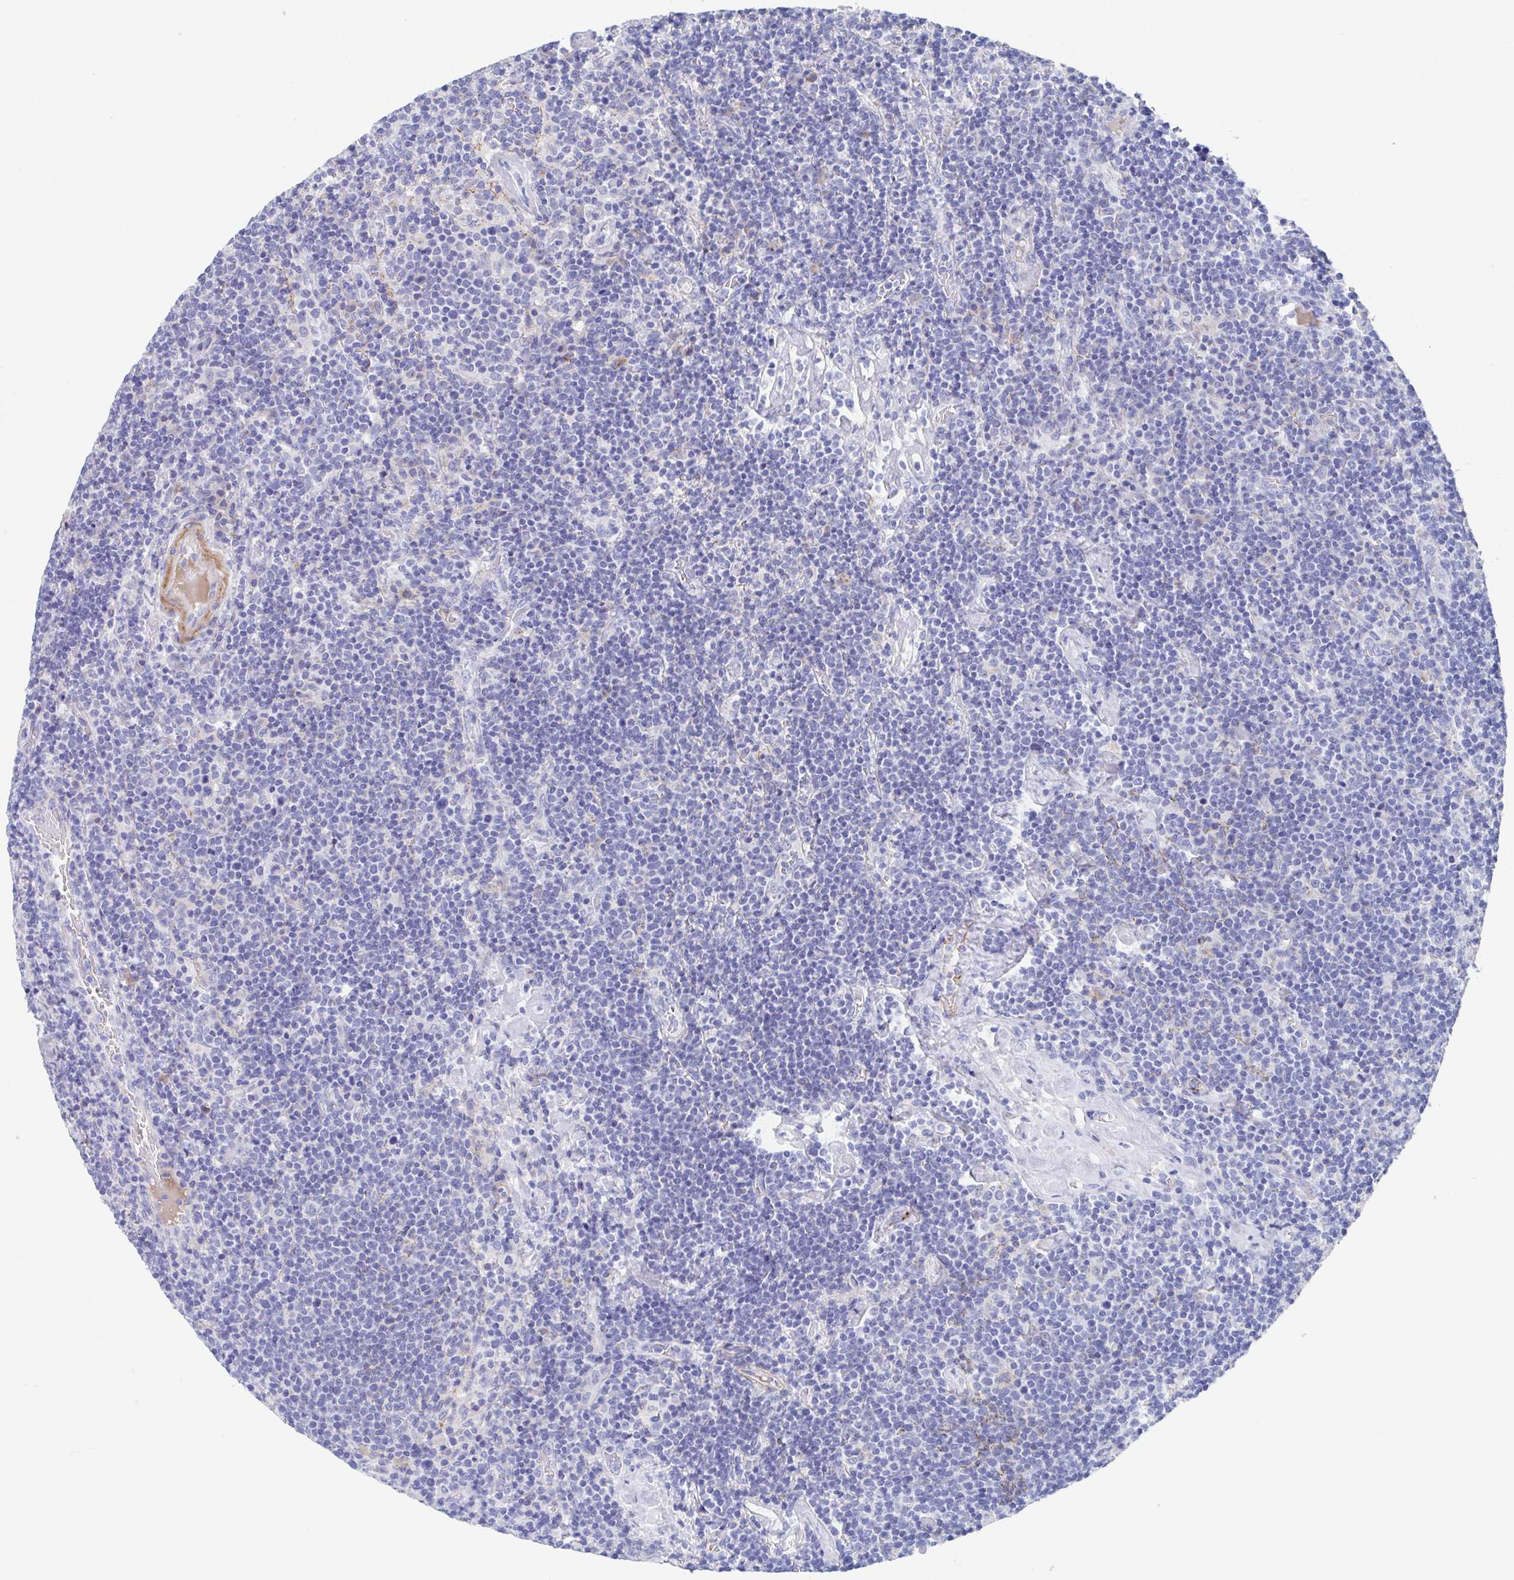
{"staining": {"intensity": "negative", "quantity": "none", "location": "none"}, "tissue": "lymphoma", "cell_type": "Tumor cells", "image_type": "cancer", "snomed": [{"axis": "morphology", "description": "Malignant lymphoma, non-Hodgkin's type, High grade"}, {"axis": "topography", "description": "Lymph node"}], "caption": "A high-resolution micrograph shows immunohistochemistry staining of lymphoma, which displays no significant expression in tumor cells.", "gene": "CDH2", "patient": {"sex": "male", "age": 61}}